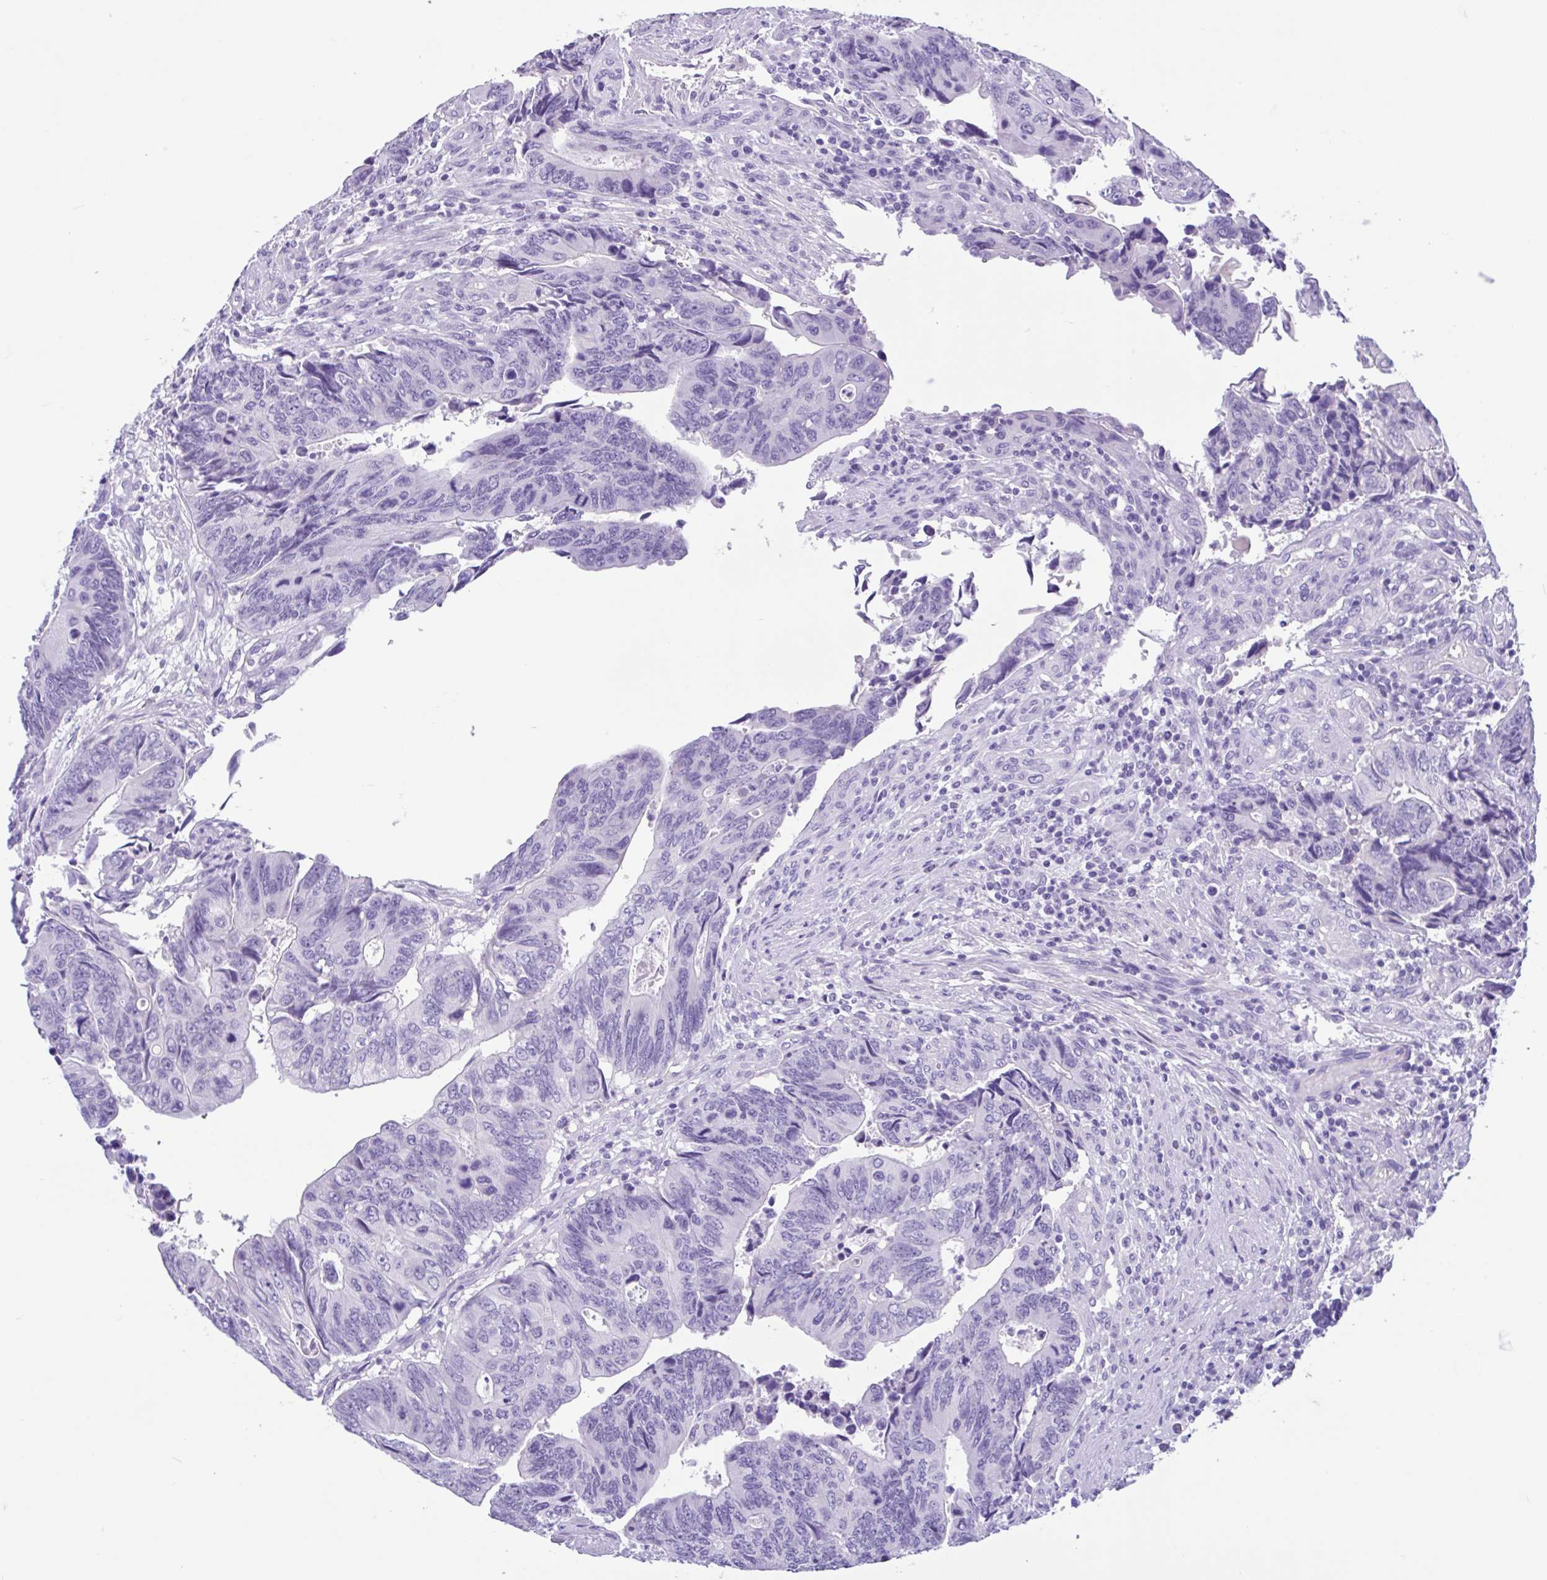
{"staining": {"intensity": "negative", "quantity": "none", "location": "none"}, "tissue": "colorectal cancer", "cell_type": "Tumor cells", "image_type": "cancer", "snomed": [{"axis": "morphology", "description": "Adenocarcinoma, NOS"}, {"axis": "topography", "description": "Colon"}], "caption": "The micrograph exhibits no staining of tumor cells in colorectal cancer. (Brightfield microscopy of DAB immunohistochemistry (IHC) at high magnification).", "gene": "OR4N4", "patient": {"sex": "male", "age": 87}}